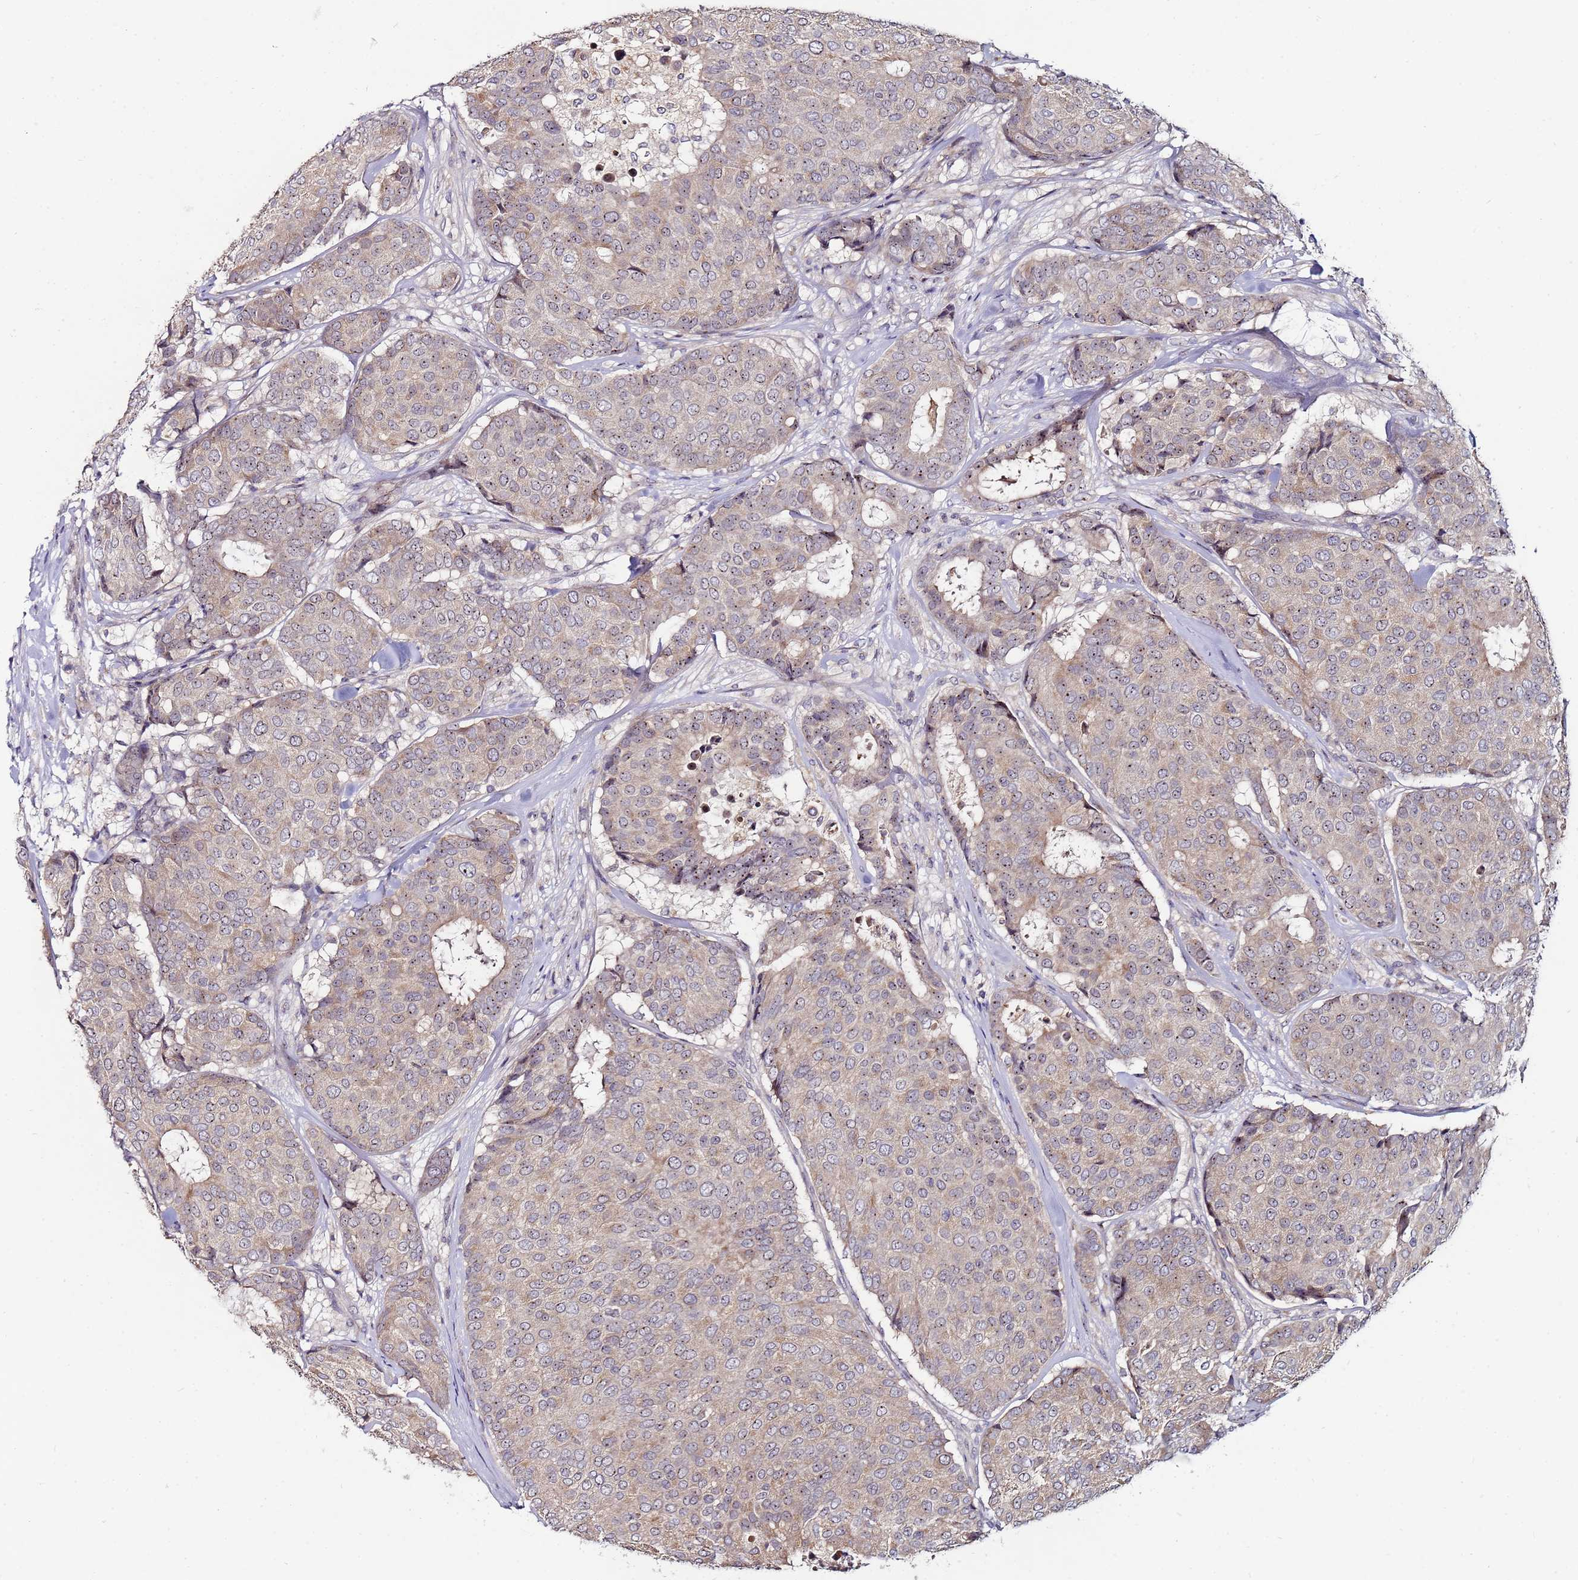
{"staining": {"intensity": "weak", "quantity": "25%-75%", "location": "cytoplasmic/membranous"}, "tissue": "breast cancer", "cell_type": "Tumor cells", "image_type": "cancer", "snomed": [{"axis": "morphology", "description": "Duct carcinoma"}, {"axis": "topography", "description": "Breast"}], "caption": "Immunohistochemistry of human breast cancer (intraductal carcinoma) exhibits low levels of weak cytoplasmic/membranous staining in about 25%-75% of tumor cells. The protein is stained brown, and the nuclei are stained in blue (DAB IHC with brightfield microscopy, high magnification).", "gene": "KRI1", "patient": {"sex": "female", "age": 75}}